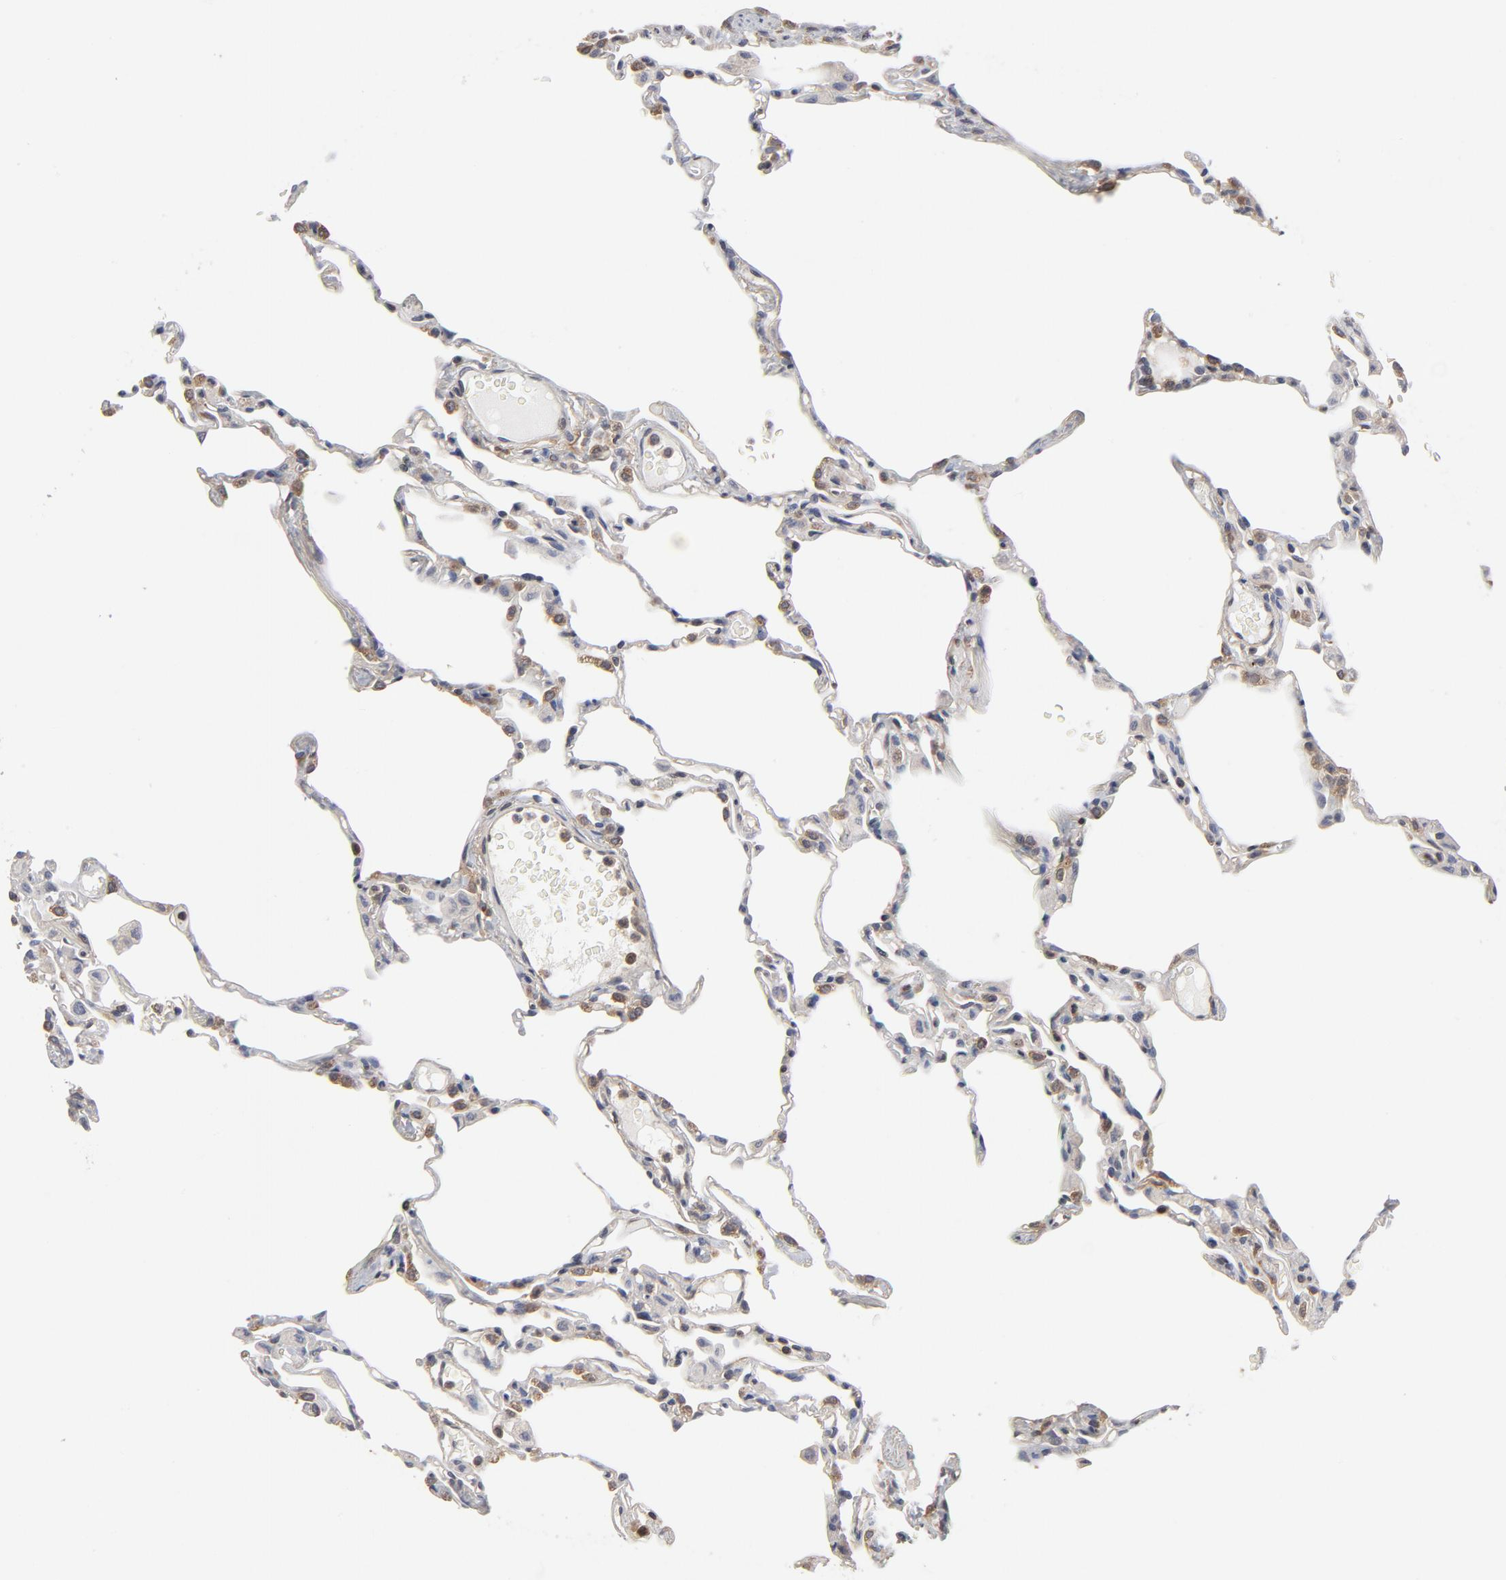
{"staining": {"intensity": "negative", "quantity": "none", "location": "none"}, "tissue": "lung", "cell_type": "Alveolar cells", "image_type": "normal", "snomed": [{"axis": "morphology", "description": "Normal tissue, NOS"}, {"axis": "topography", "description": "Lung"}], "caption": "High power microscopy micrograph of an immunohistochemistry micrograph of normal lung, revealing no significant positivity in alveolar cells. The staining was performed using DAB to visualize the protein expression in brown, while the nuclei were stained in blue with hematoxylin (Magnification: 20x).", "gene": "ASMTL", "patient": {"sex": "female", "age": 49}}